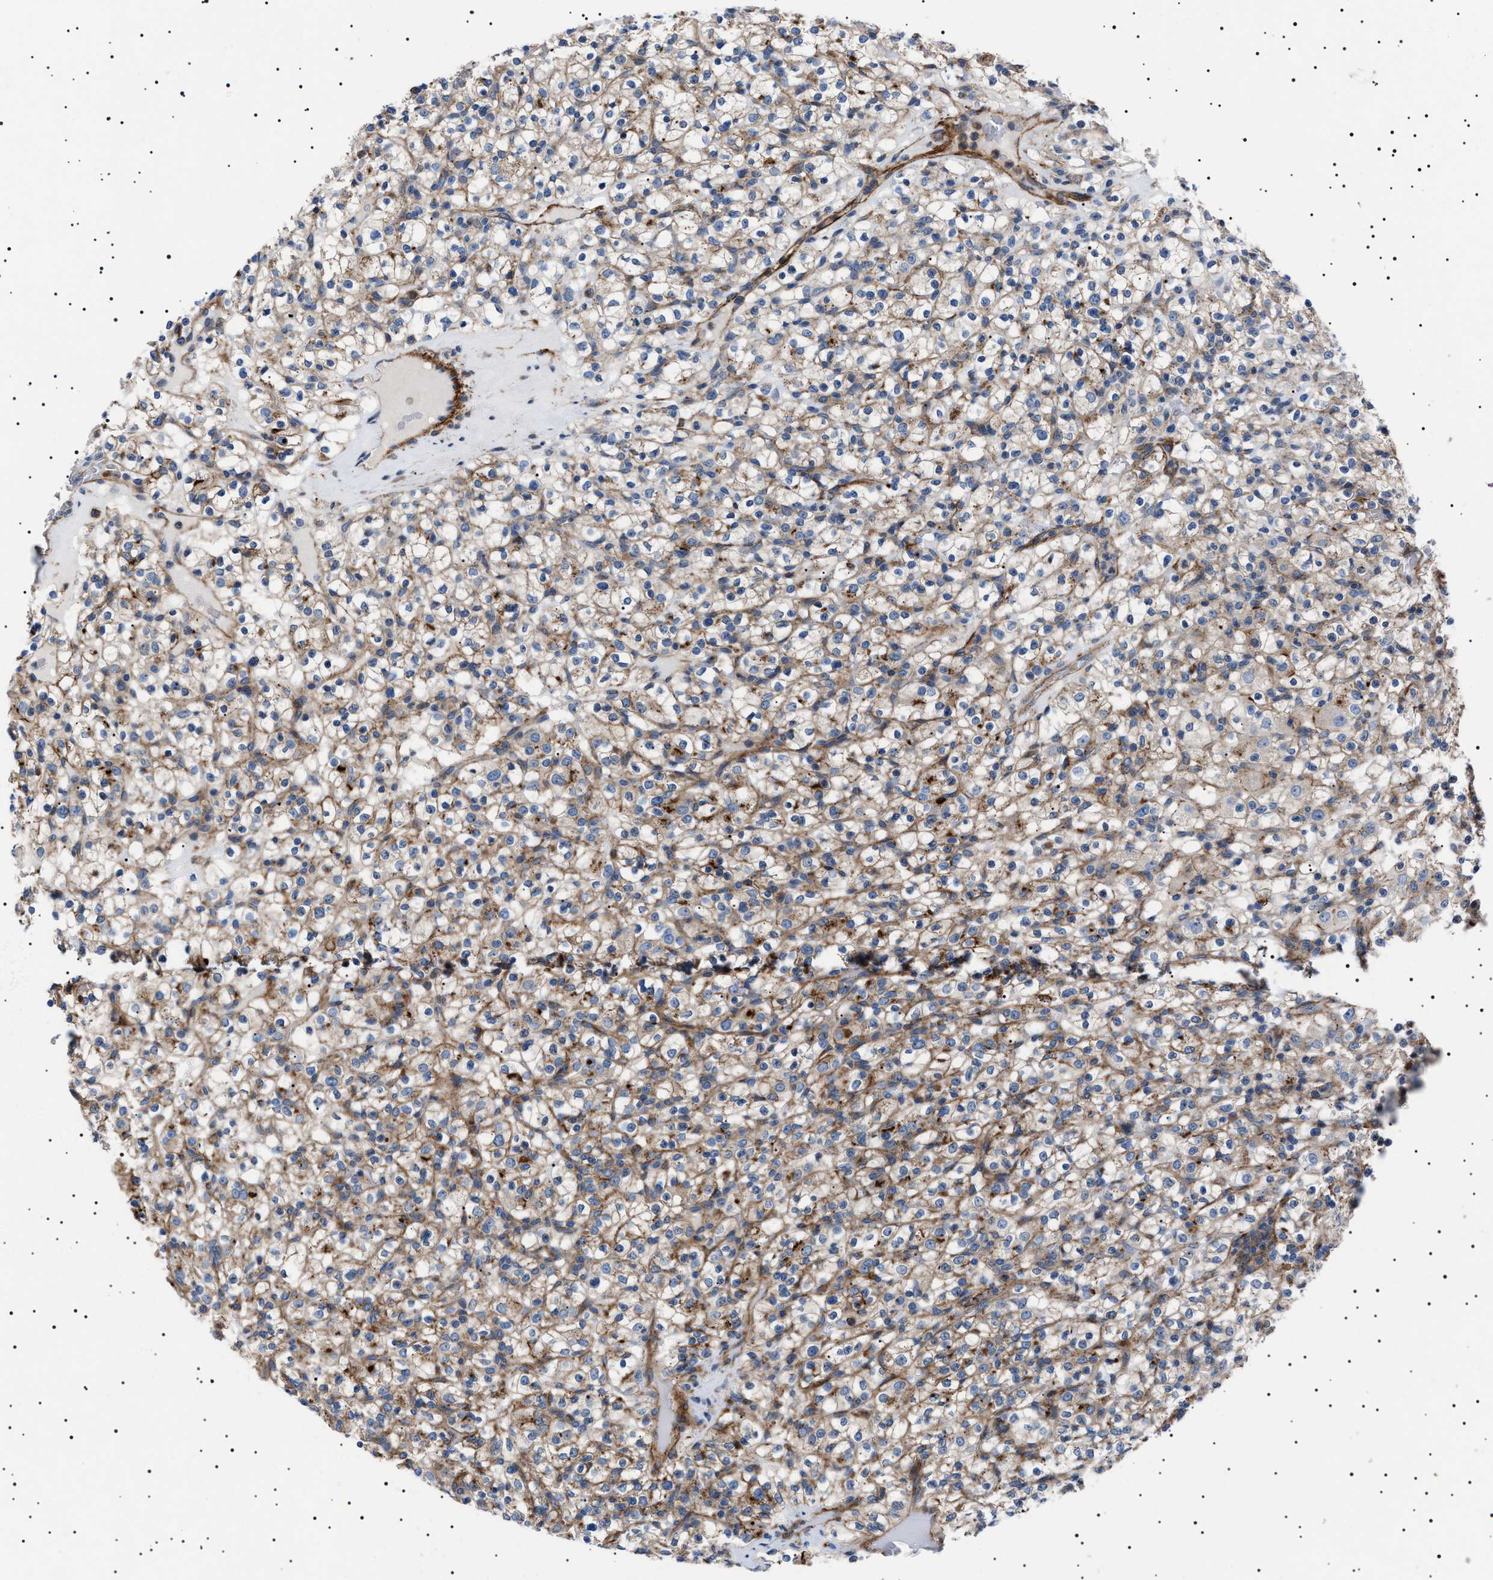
{"staining": {"intensity": "negative", "quantity": "none", "location": "none"}, "tissue": "renal cancer", "cell_type": "Tumor cells", "image_type": "cancer", "snomed": [{"axis": "morphology", "description": "Normal tissue, NOS"}, {"axis": "morphology", "description": "Adenocarcinoma, NOS"}, {"axis": "topography", "description": "Kidney"}], "caption": "An immunohistochemistry micrograph of adenocarcinoma (renal) is shown. There is no staining in tumor cells of adenocarcinoma (renal).", "gene": "NEU1", "patient": {"sex": "female", "age": 72}}